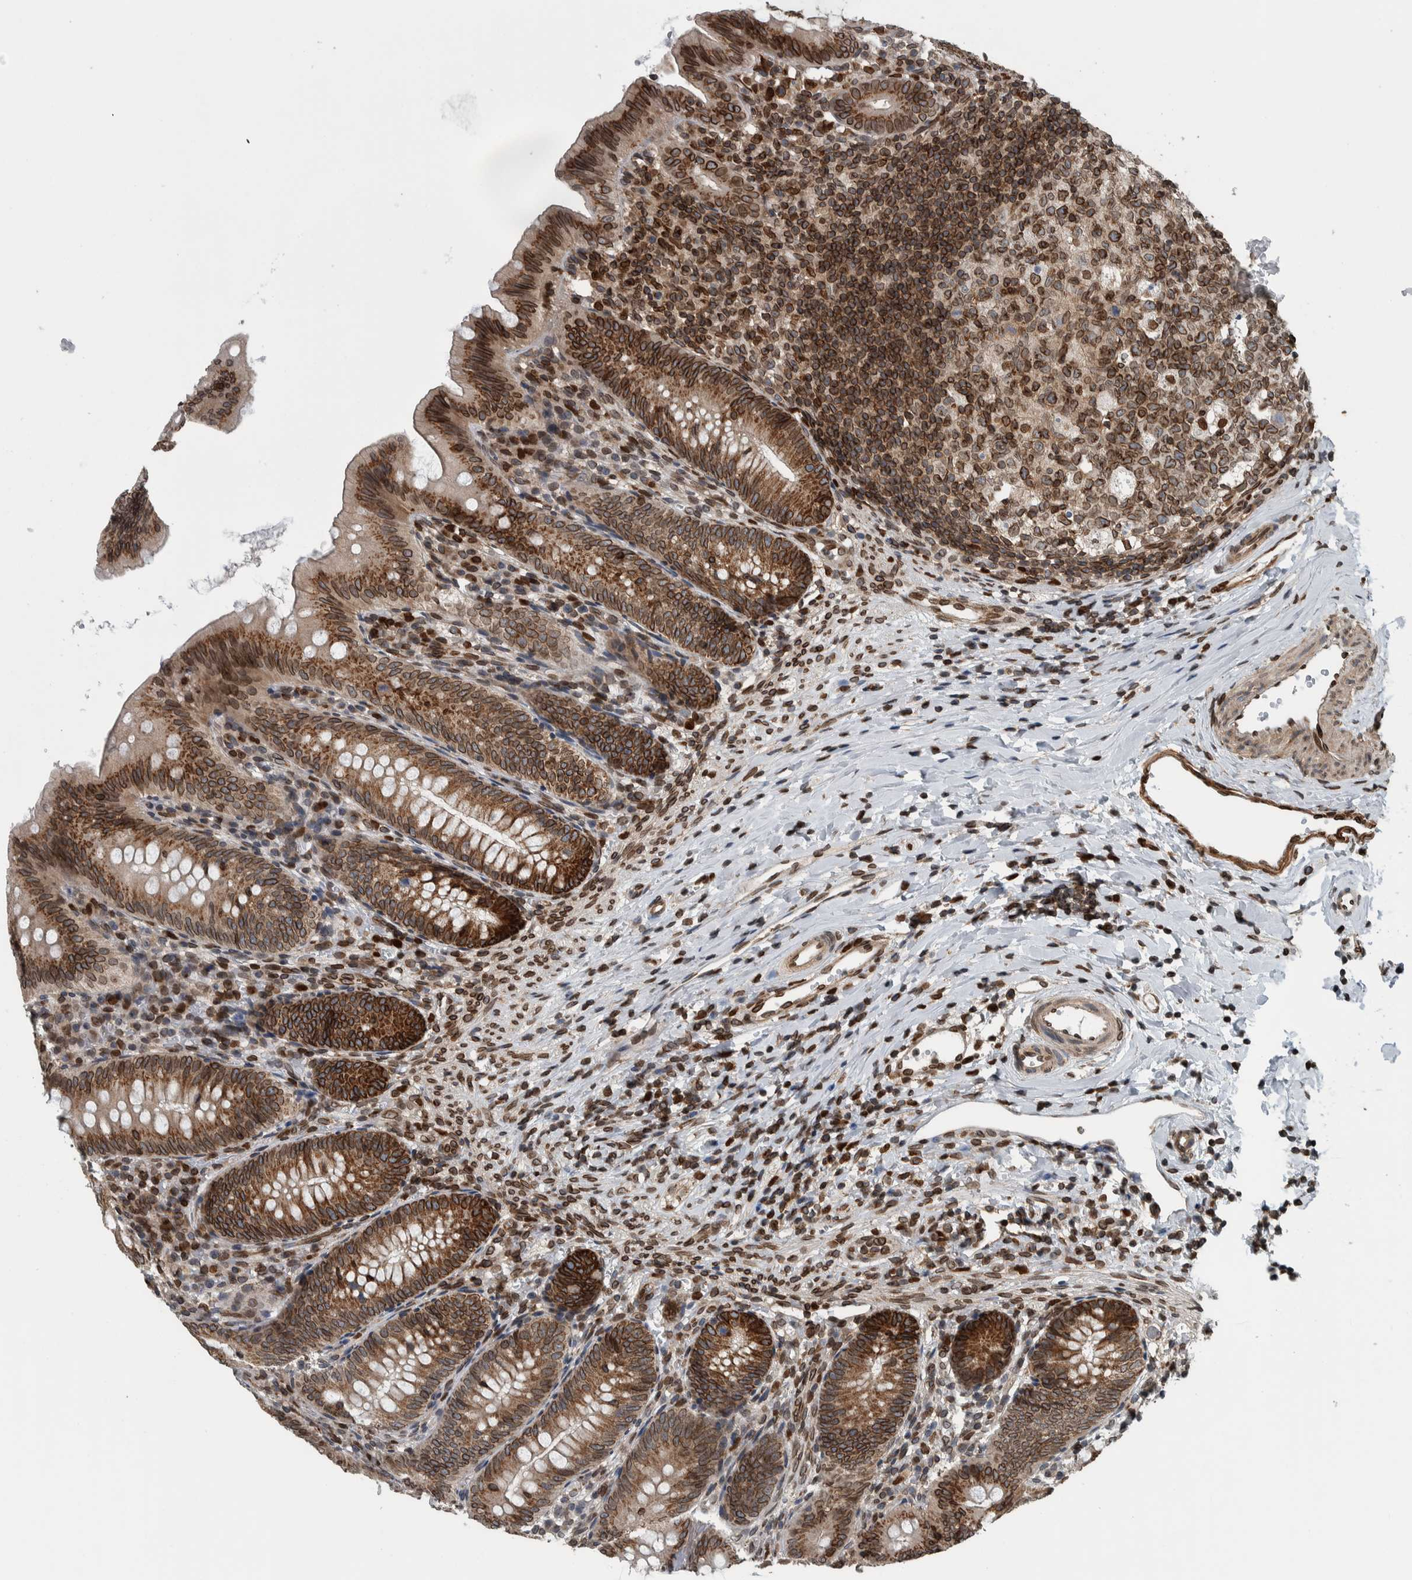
{"staining": {"intensity": "strong", "quantity": ">75%", "location": "cytoplasmic/membranous,nuclear"}, "tissue": "appendix", "cell_type": "Glandular cells", "image_type": "normal", "snomed": [{"axis": "morphology", "description": "Normal tissue, NOS"}, {"axis": "topography", "description": "Appendix"}], "caption": "Protein expression analysis of normal human appendix reveals strong cytoplasmic/membranous,nuclear positivity in about >75% of glandular cells.", "gene": "FAM135B", "patient": {"sex": "male", "age": 1}}